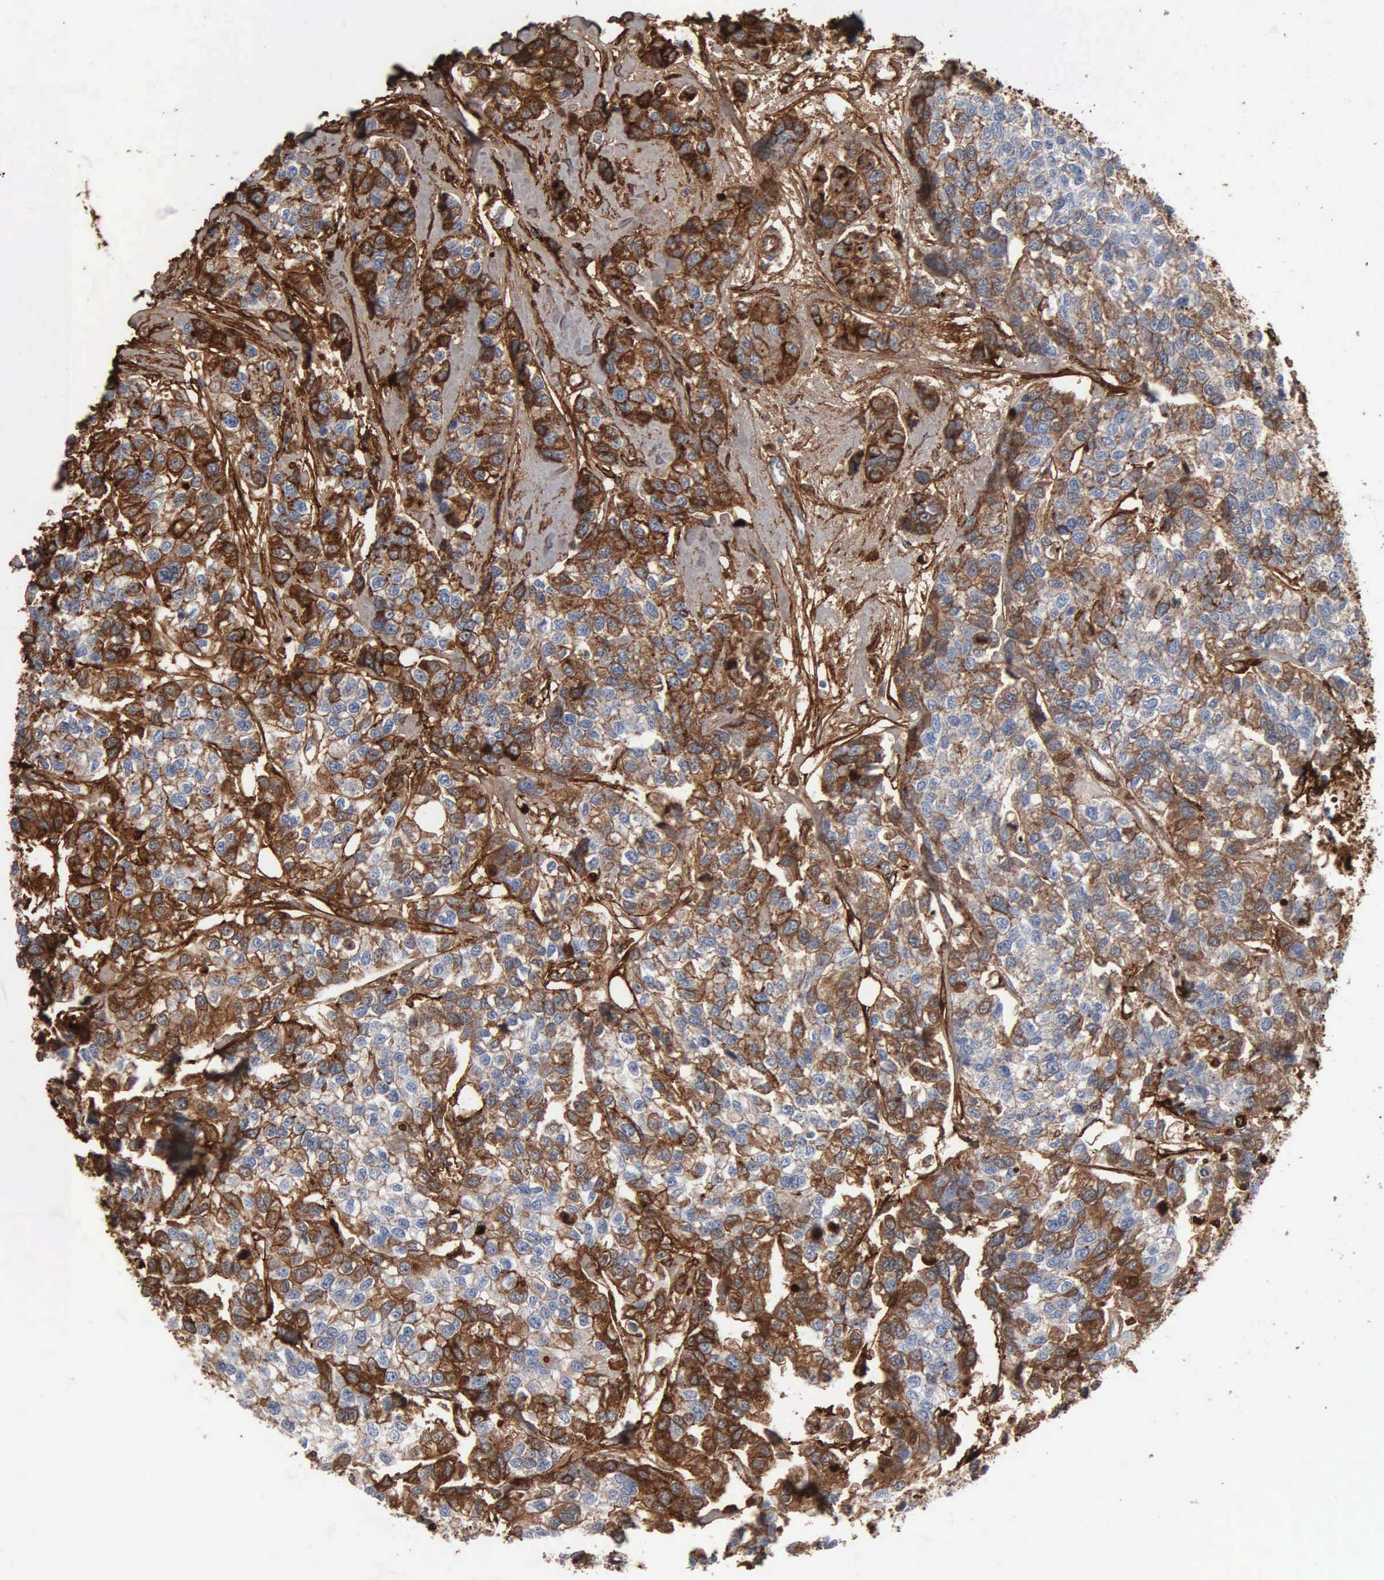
{"staining": {"intensity": "strong", "quantity": ">75%", "location": "cytoplasmic/membranous"}, "tissue": "breast cancer", "cell_type": "Tumor cells", "image_type": "cancer", "snomed": [{"axis": "morphology", "description": "Duct carcinoma"}, {"axis": "topography", "description": "Breast"}], "caption": "Breast invasive ductal carcinoma was stained to show a protein in brown. There is high levels of strong cytoplasmic/membranous positivity in approximately >75% of tumor cells. Immunohistochemistry stains the protein in brown and the nuclei are stained blue.", "gene": "FN1", "patient": {"sex": "female", "age": 51}}